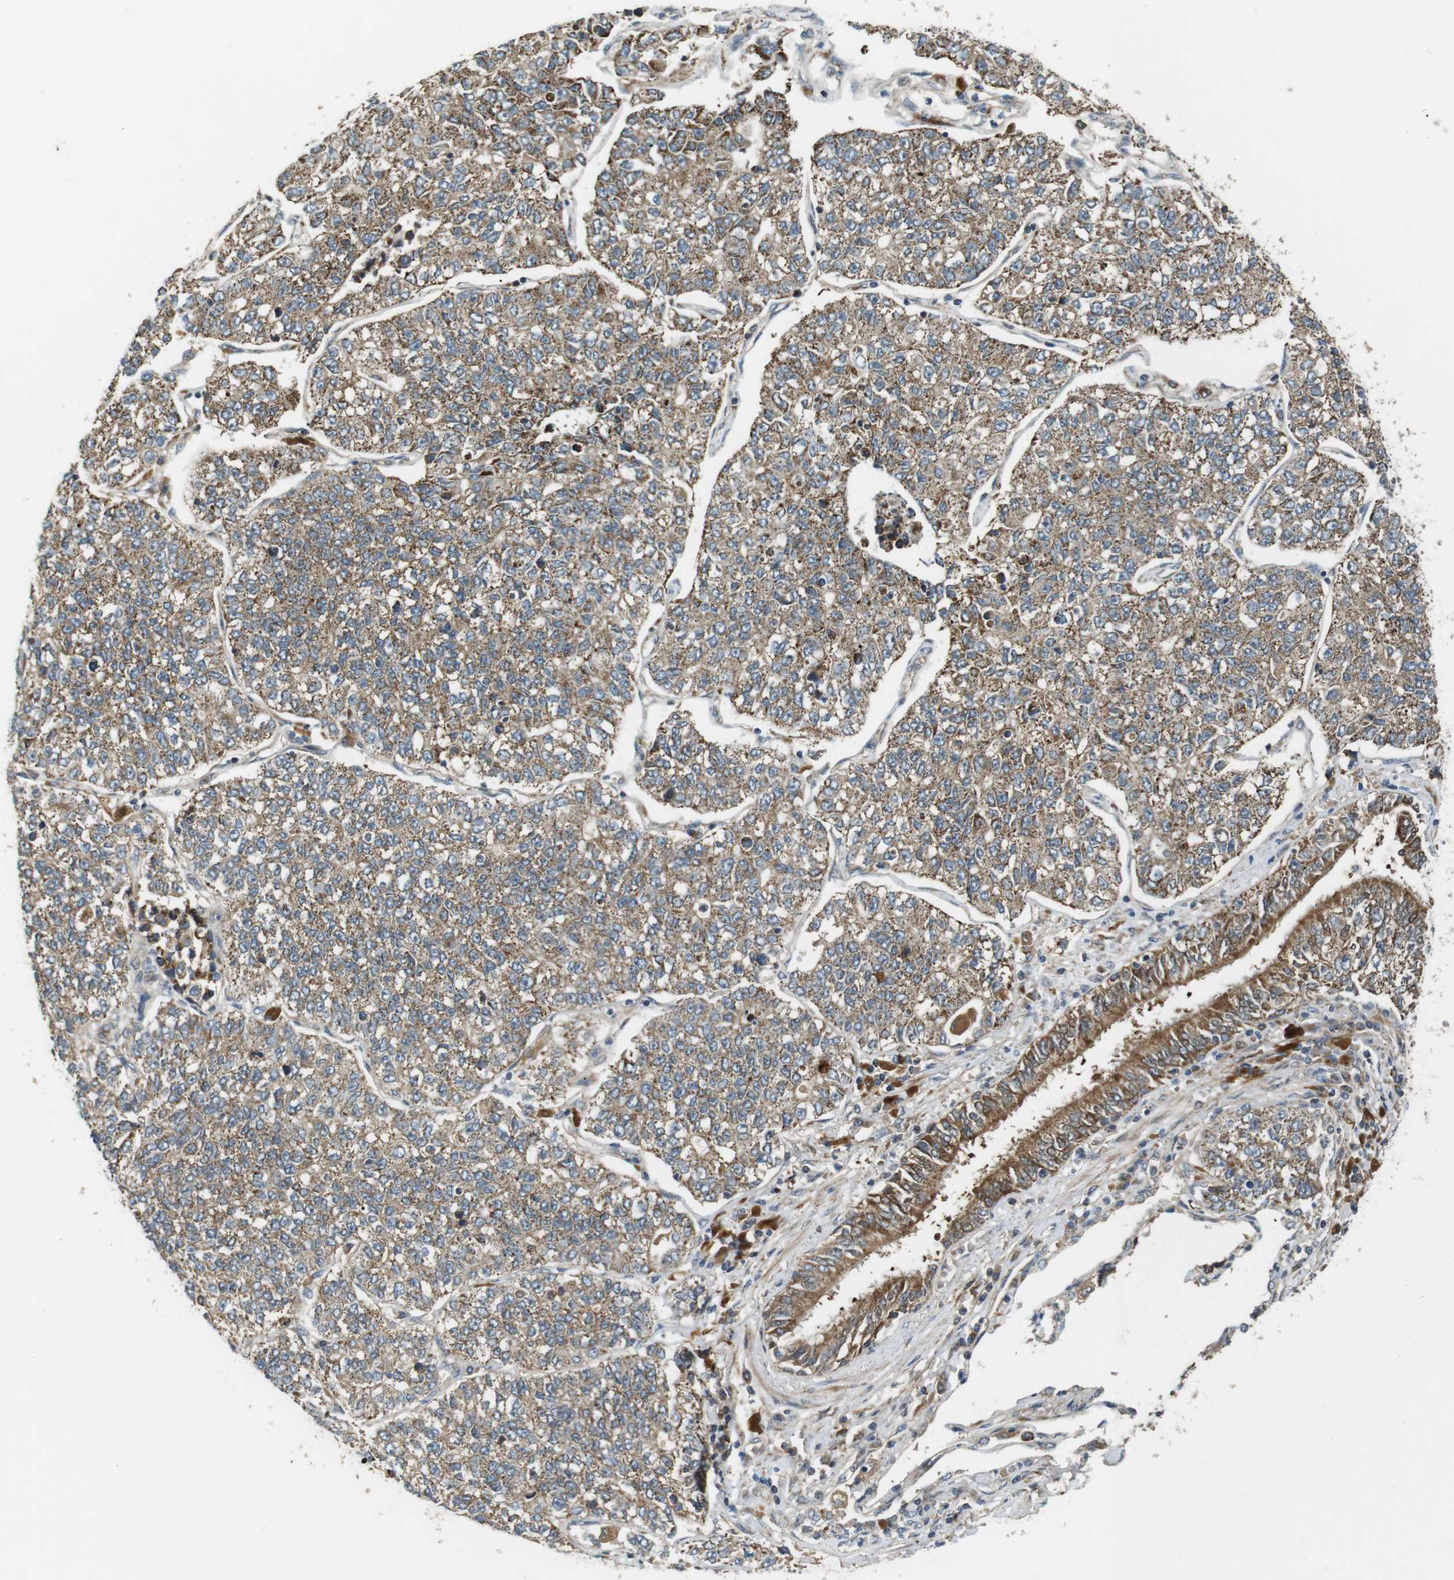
{"staining": {"intensity": "moderate", "quantity": ">75%", "location": "cytoplasmic/membranous"}, "tissue": "lung cancer", "cell_type": "Tumor cells", "image_type": "cancer", "snomed": [{"axis": "morphology", "description": "Adenocarcinoma, NOS"}, {"axis": "topography", "description": "Lung"}], "caption": "A medium amount of moderate cytoplasmic/membranous positivity is identified in approximately >75% of tumor cells in lung adenocarcinoma tissue.", "gene": "IFFO2", "patient": {"sex": "male", "age": 49}}